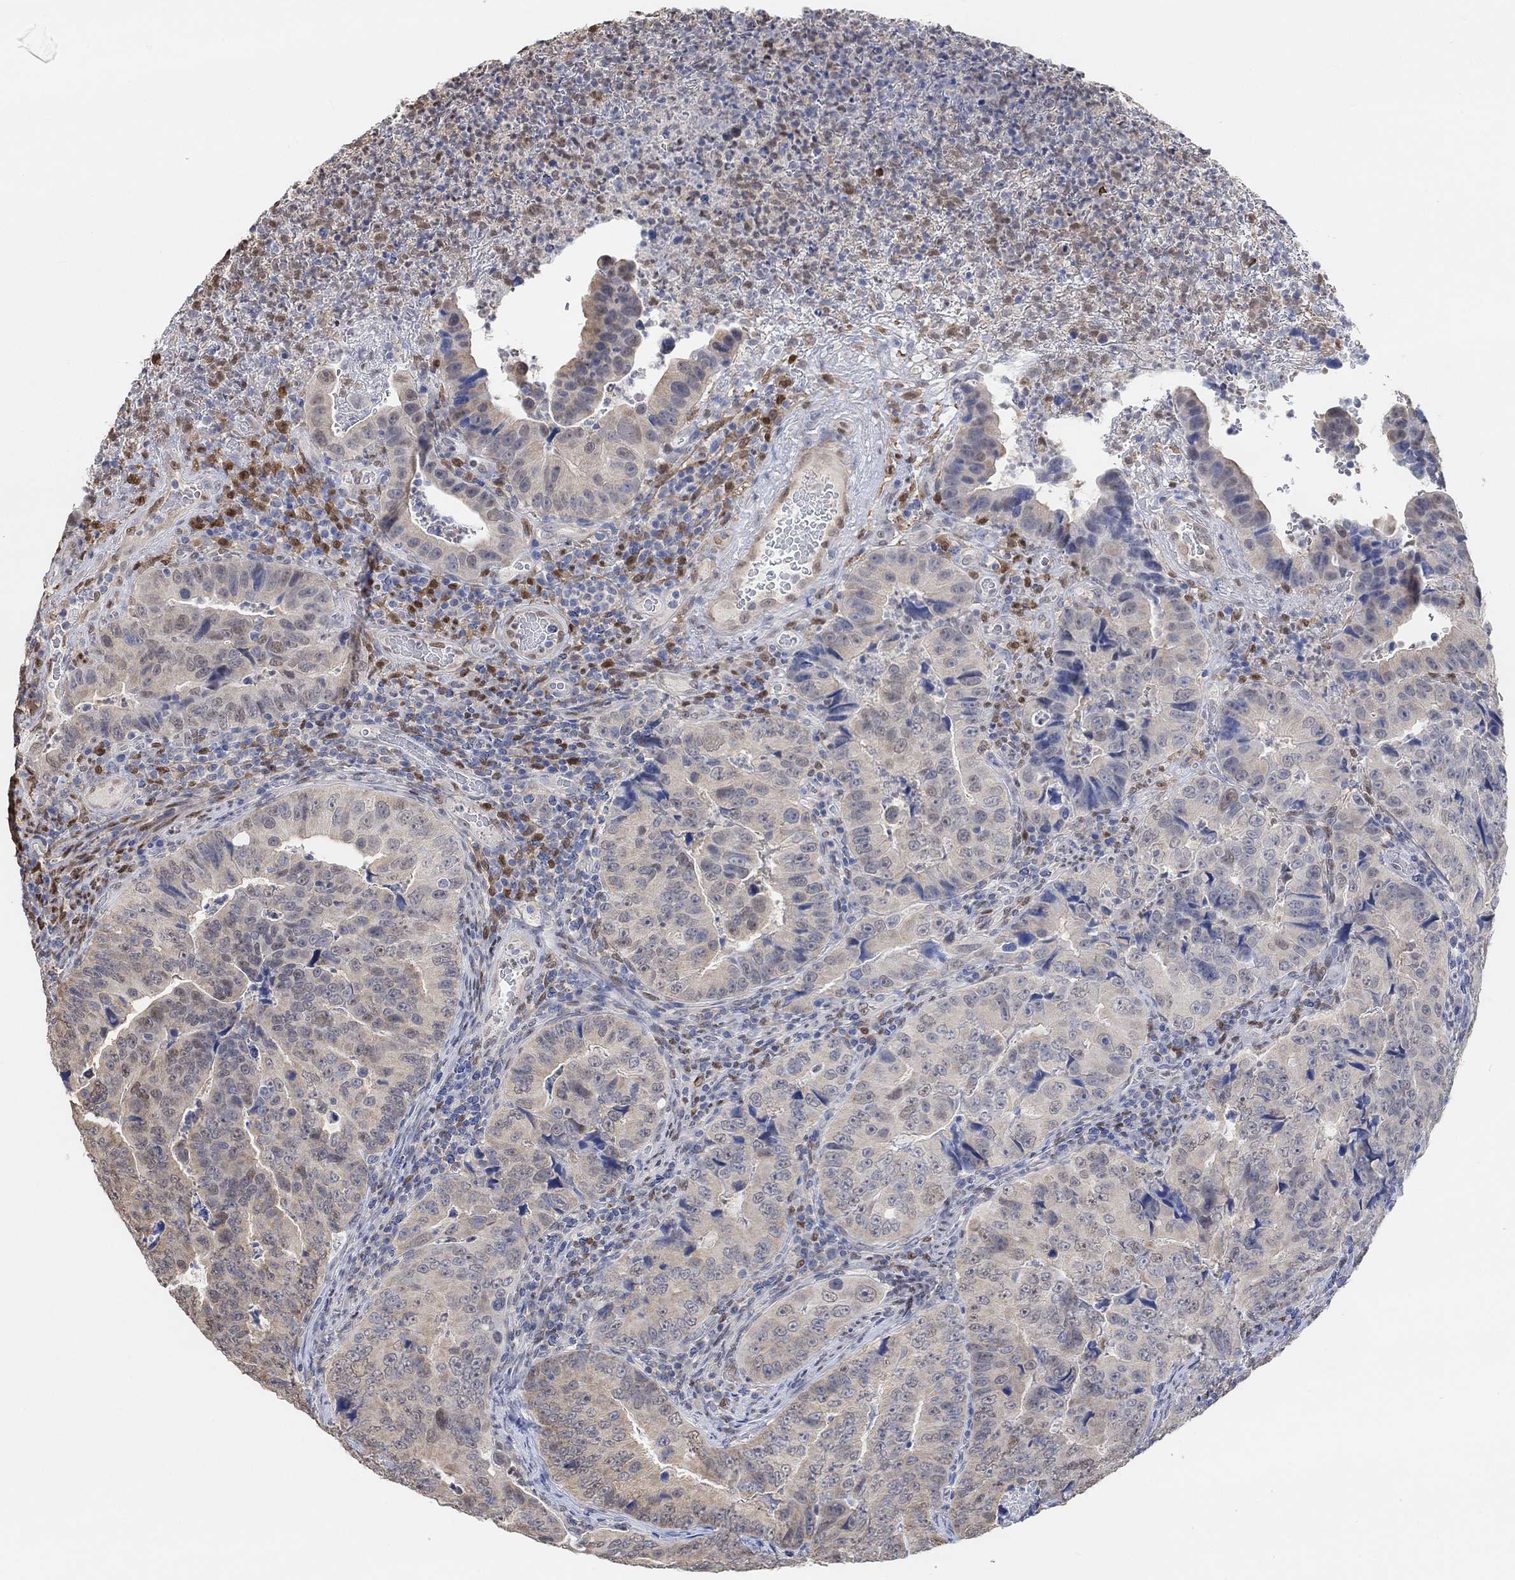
{"staining": {"intensity": "weak", "quantity": "25%-75%", "location": "cytoplasmic/membranous"}, "tissue": "colorectal cancer", "cell_type": "Tumor cells", "image_type": "cancer", "snomed": [{"axis": "morphology", "description": "Adenocarcinoma, NOS"}, {"axis": "topography", "description": "Colon"}], "caption": "This micrograph exhibits colorectal cancer stained with immunohistochemistry to label a protein in brown. The cytoplasmic/membranous of tumor cells show weak positivity for the protein. Nuclei are counter-stained blue.", "gene": "MUC1", "patient": {"sex": "female", "age": 72}}